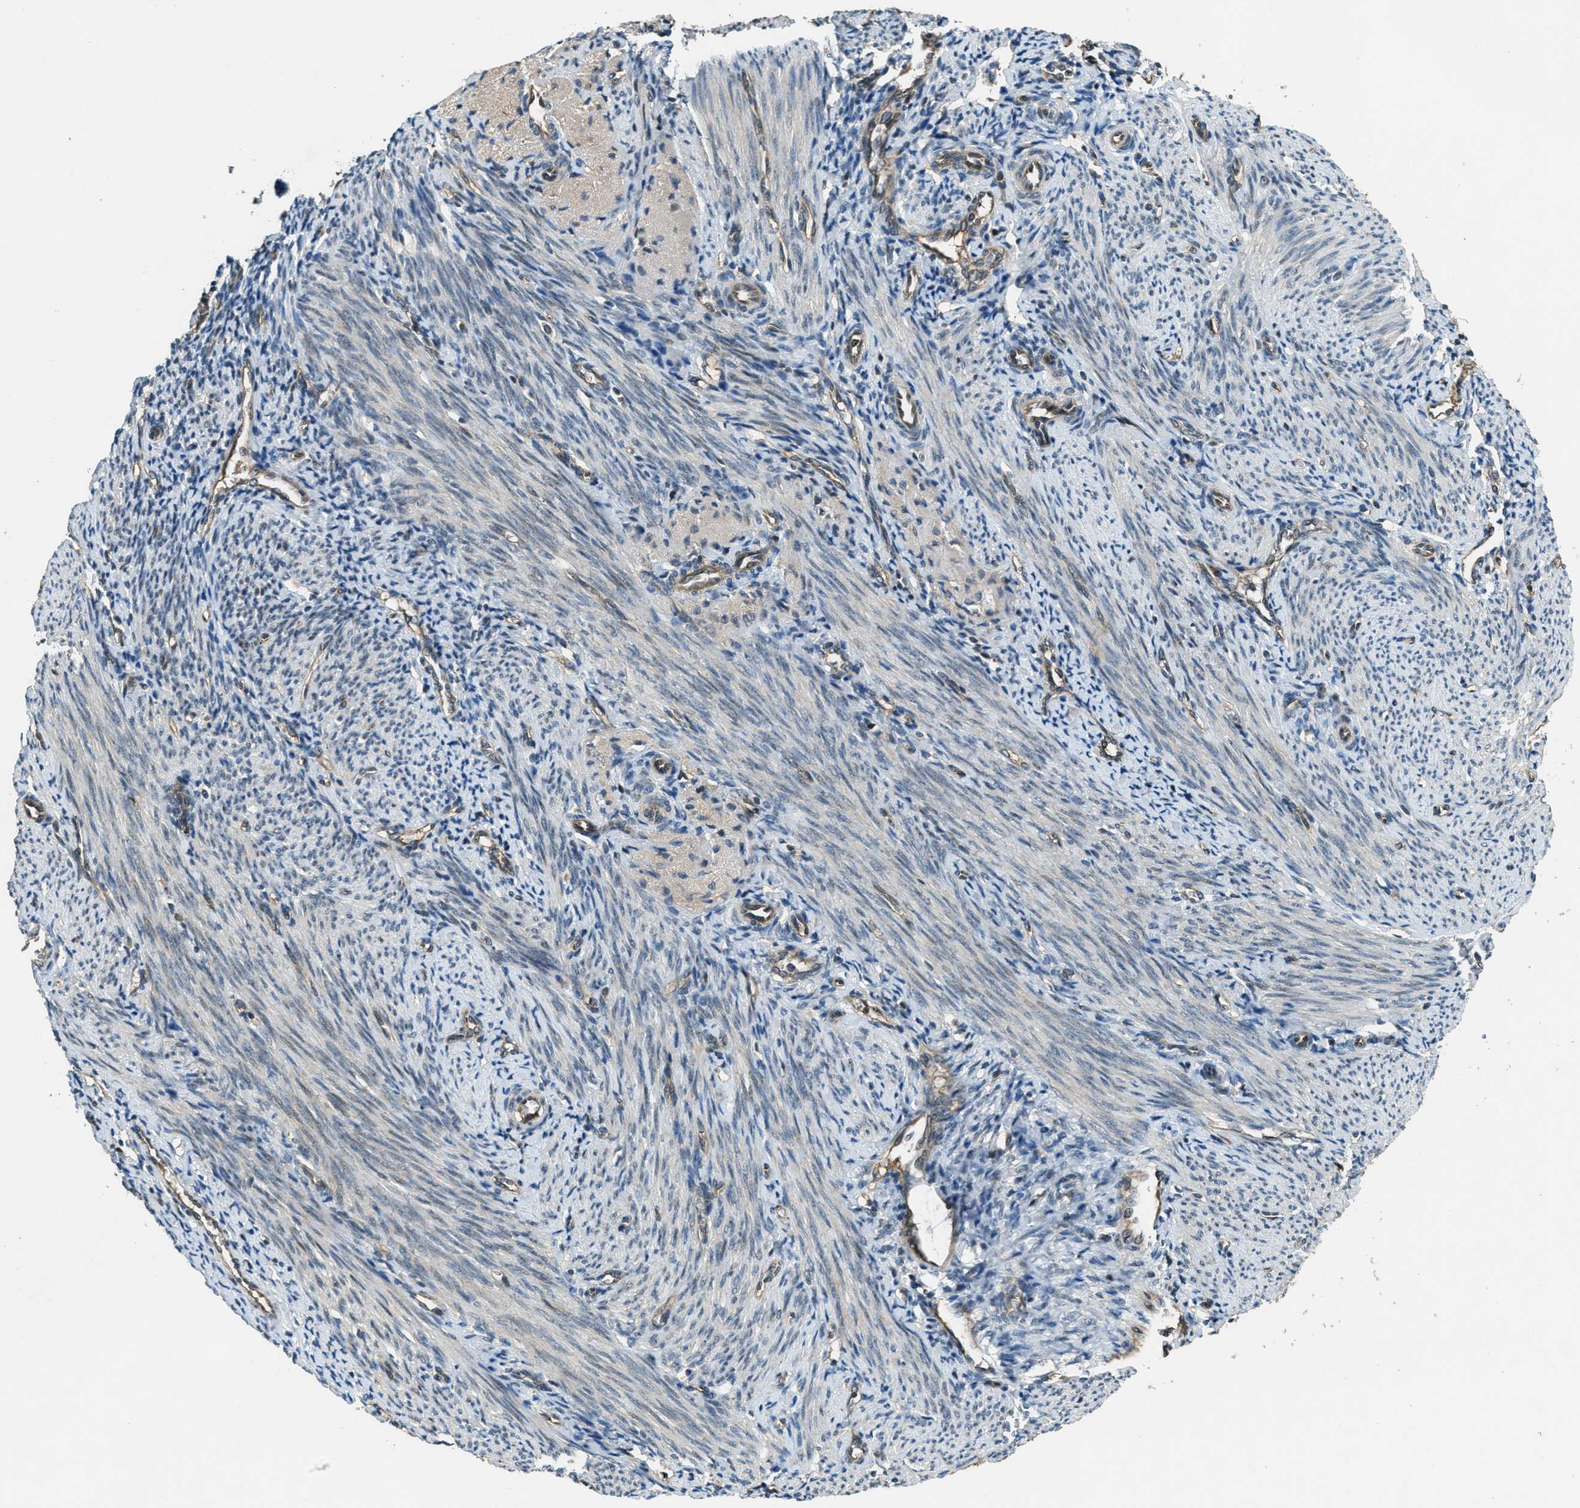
{"staining": {"intensity": "negative", "quantity": "none", "location": "none"}, "tissue": "endometrium", "cell_type": "Cells in endometrial stroma", "image_type": "normal", "snomed": [{"axis": "morphology", "description": "Normal tissue, NOS"}, {"axis": "topography", "description": "Uterus"}, {"axis": "topography", "description": "Endometrium"}], "caption": "Protein analysis of unremarkable endometrium displays no significant staining in cells in endometrial stroma. Nuclei are stained in blue.", "gene": "DUSP6", "patient": {"sex": "female", "age": 33}}